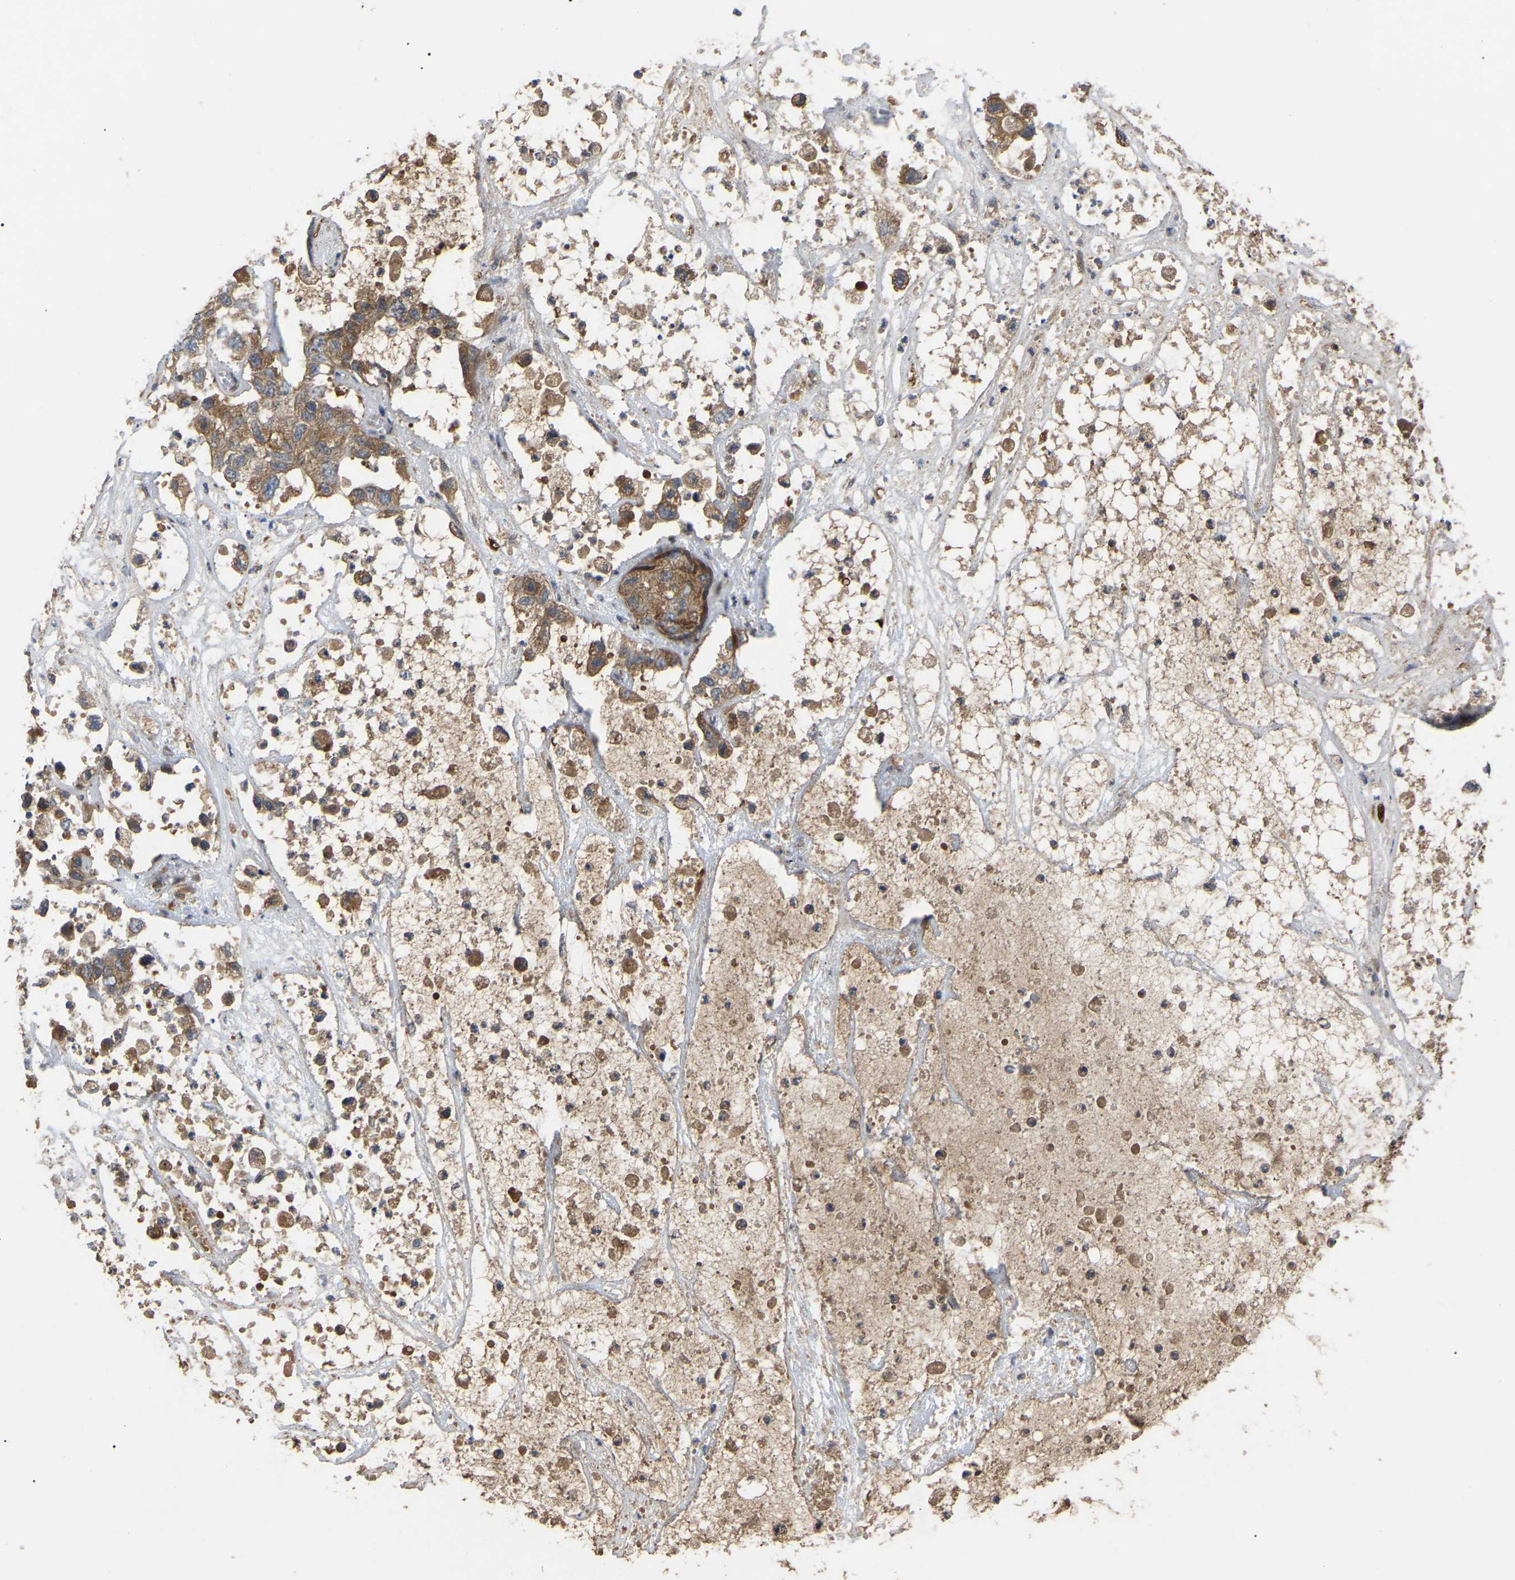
{"staining": {"intensity": "moderate", "quantity": ">75%", "location": "cytoplasmic/membranous"}, "tissue": "pancreatic cancer", "cell_type": "Tumor cells", "image_type": "cancer", "snomed": [{"axis": "morphology", "description": "Adenocarcinoma, NOS"}, {"axis": "topography", "description": "Pancreas"}], "caption": "Tumor cells show moderate cytoplasmic/membranous positivity in about >75% of cells in adenocarcinoma (pancreatic).", "gene": "GCC1", "patient": {"sex": "female", "age": 78}}